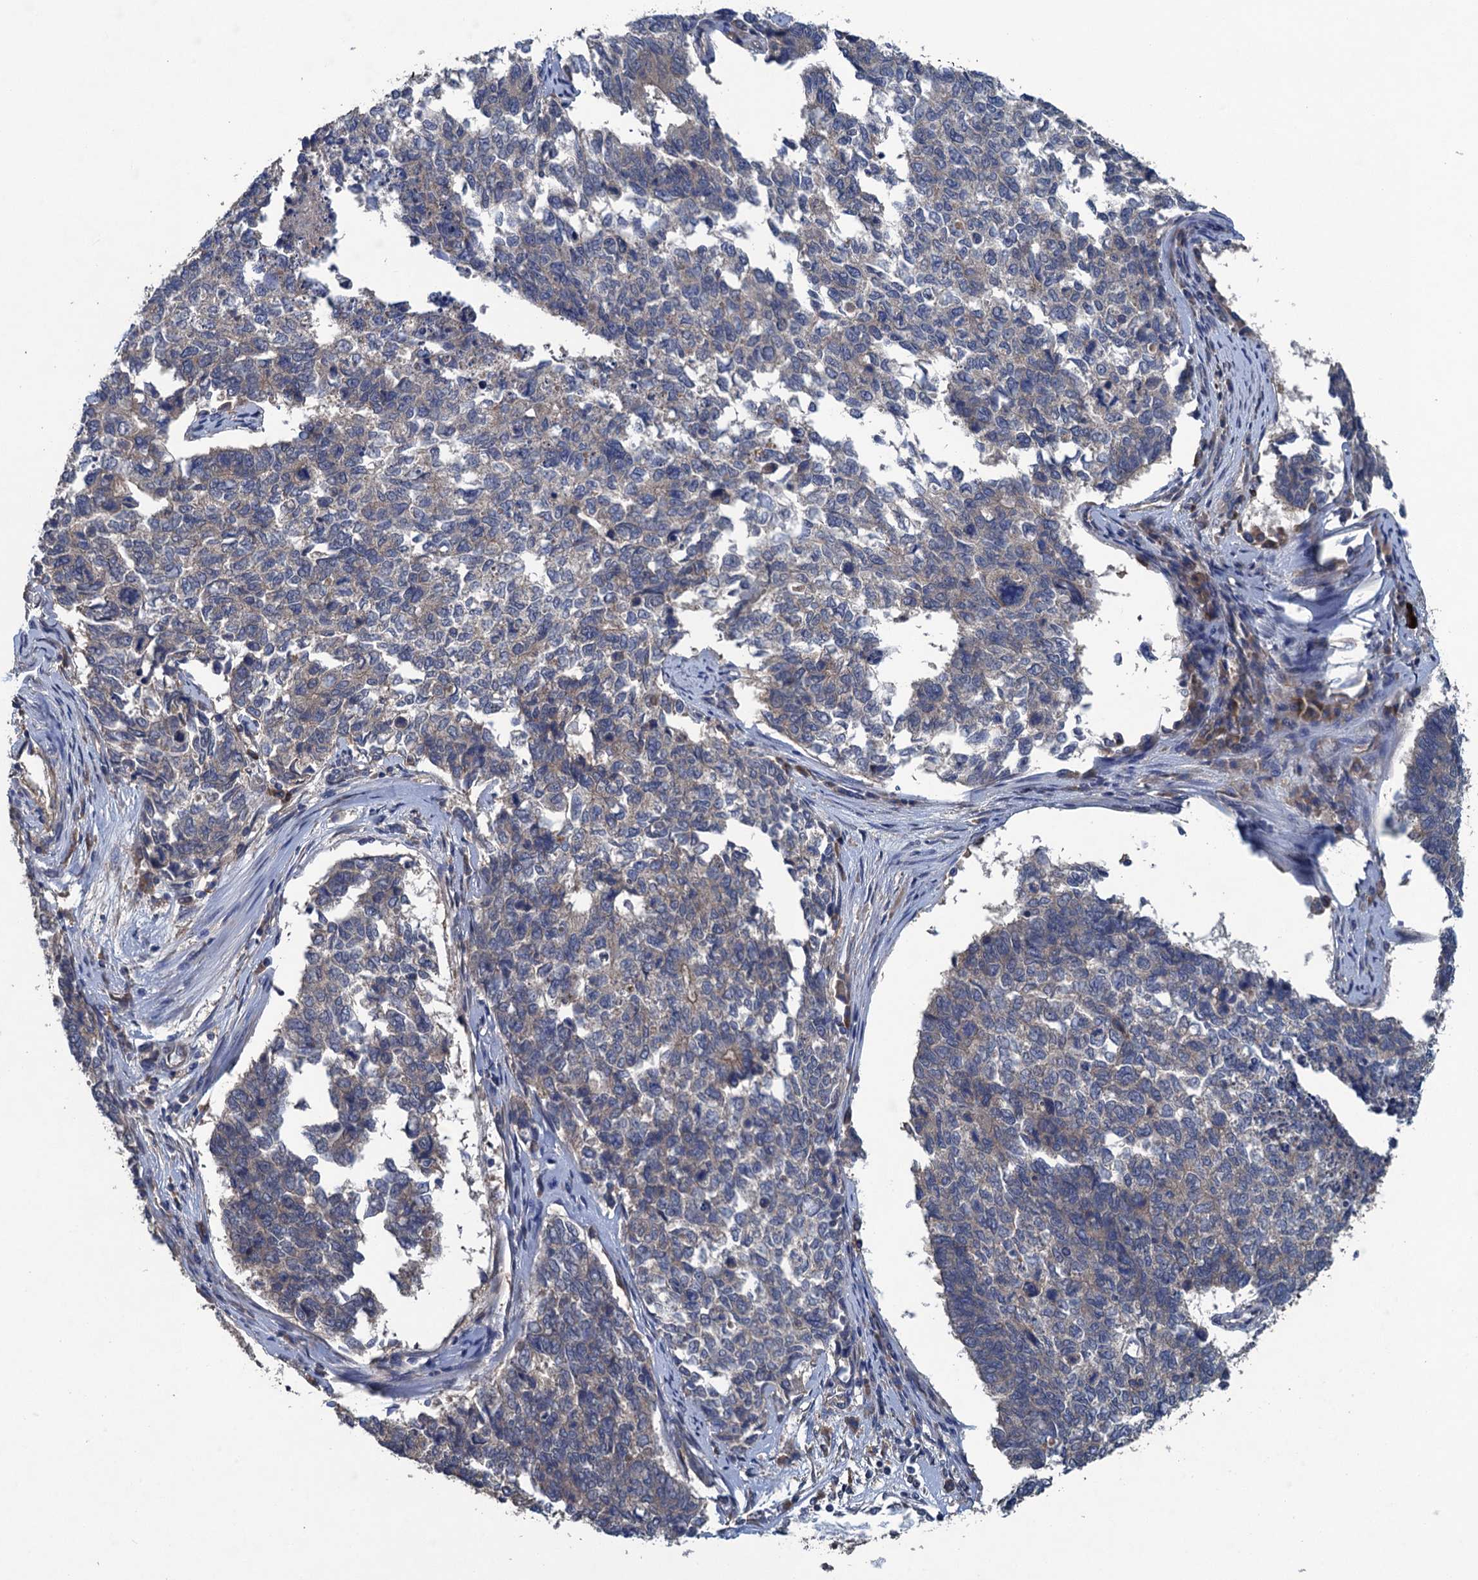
{"staining": {"intensity": "negative", "quantity": "none", "location": "none"}, "tissue": "cervical cancer", "cell_type": "Tumor cells", "image_type": "cancer", "snomed": [{"axis": "morphology", "description": "Squamous cell carcinoma, NOS"}, {"axis": "topography", "description": "Cervix"}], "caption": "This is a micrograph of immunohistochemistry staining of cervical squamous cell carcinoma, which shows no expression in tumor cells.", "gene": "CNTN5", "patient": {"sex": "female", "age": 63}}